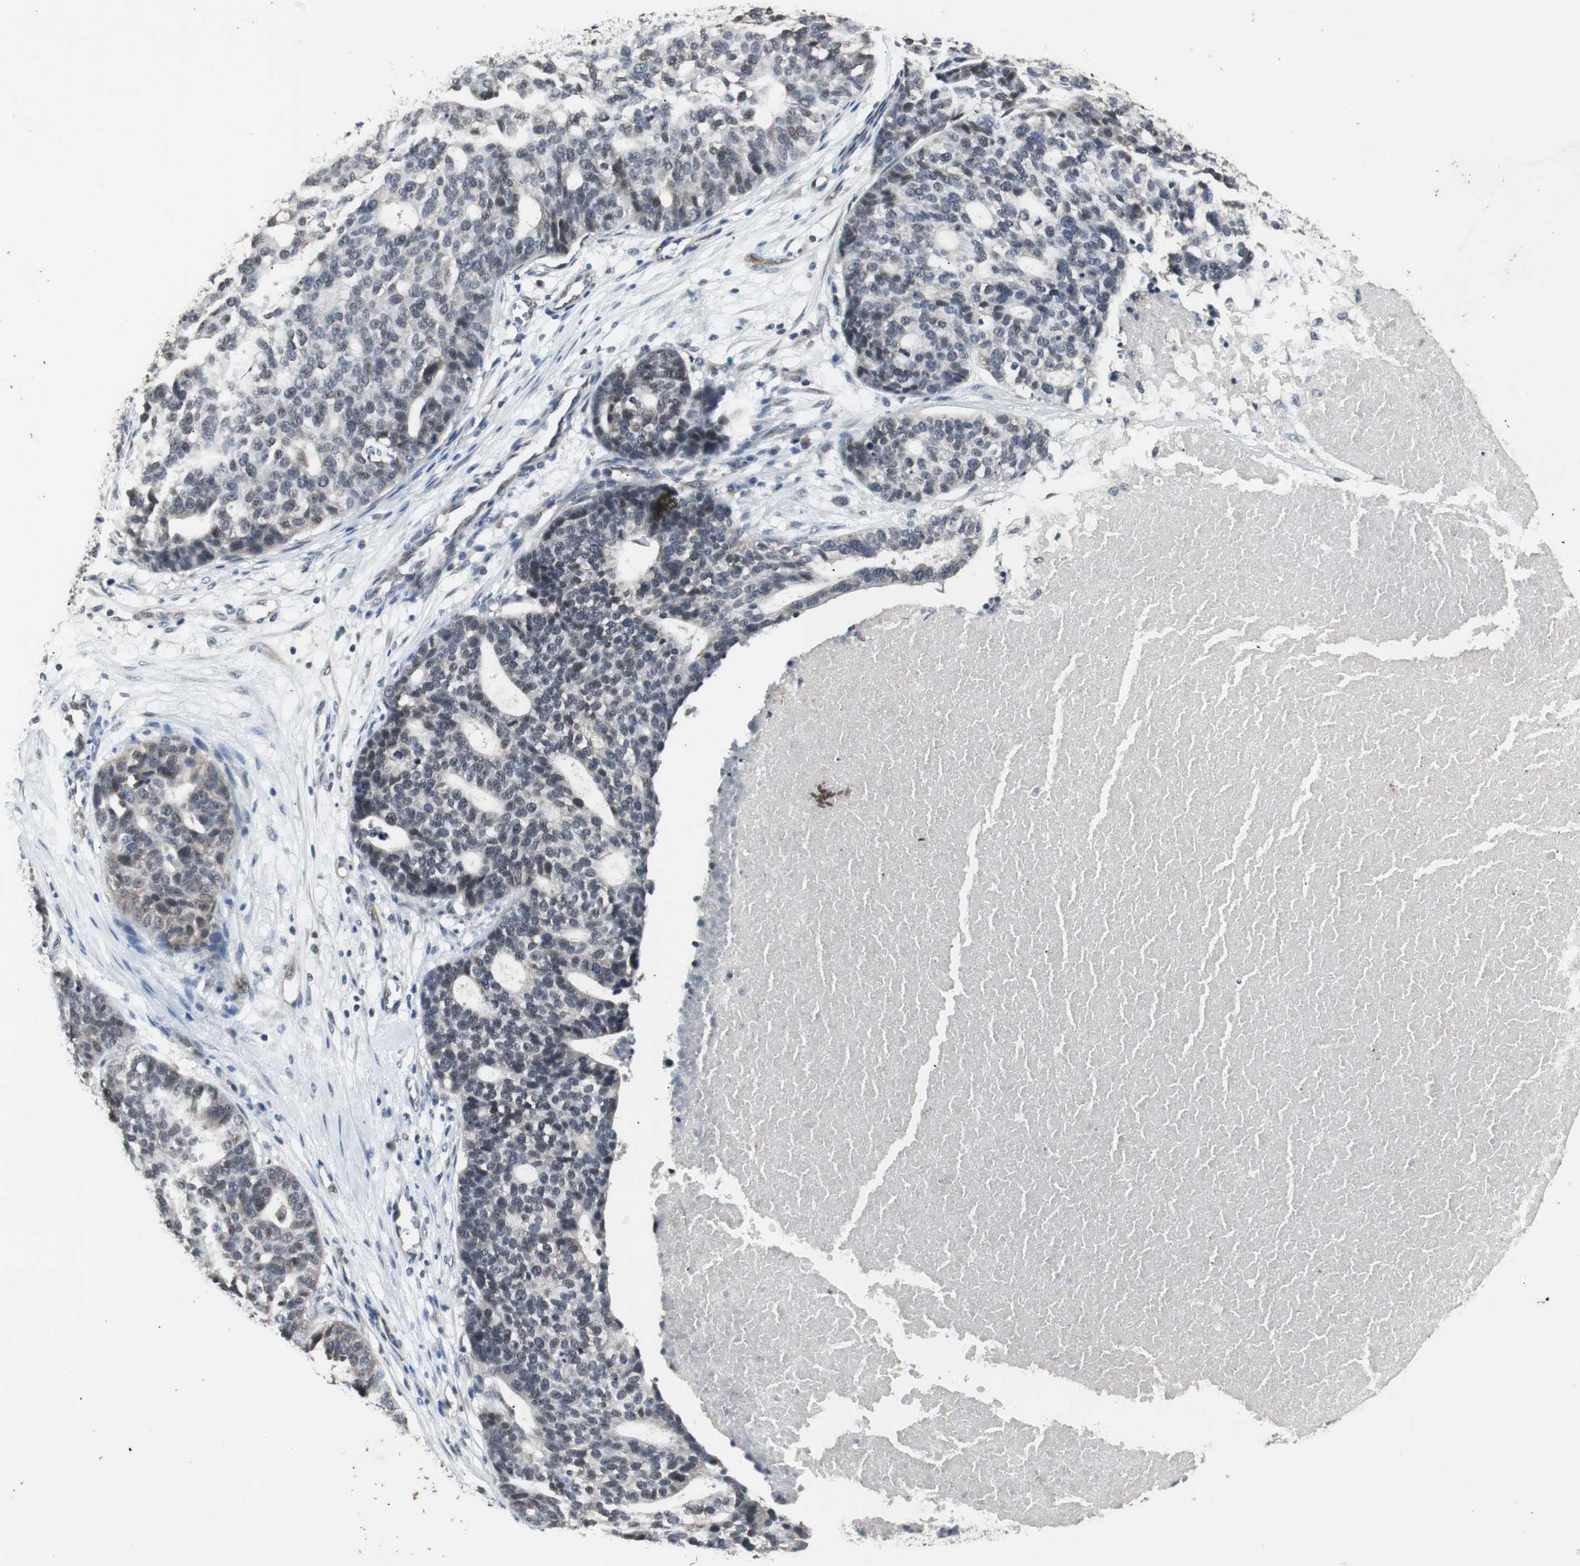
{"staining": {"intensity": "negative", "quantity": "none", "location": "none"}, "tissue": "ovarian cancer", "cell_type": "Tumor cells", "image_type": "cancer", "snomed": [{"axis": "morphology", "description": "Cystadenocarcinoma, serous, NOS"}, {"axis": "topography", "description": "Ovary"}], "caption": "Histopathology image shows no significant protein positivity in tumor cells of ovarian serous cystadenocarcinoma. (Brightfield microscopy of DAB immunohistochemistry (IHC) at high magnification).", "gene": "SMAD1", "patient": {"sex": "female", "age": 59}}